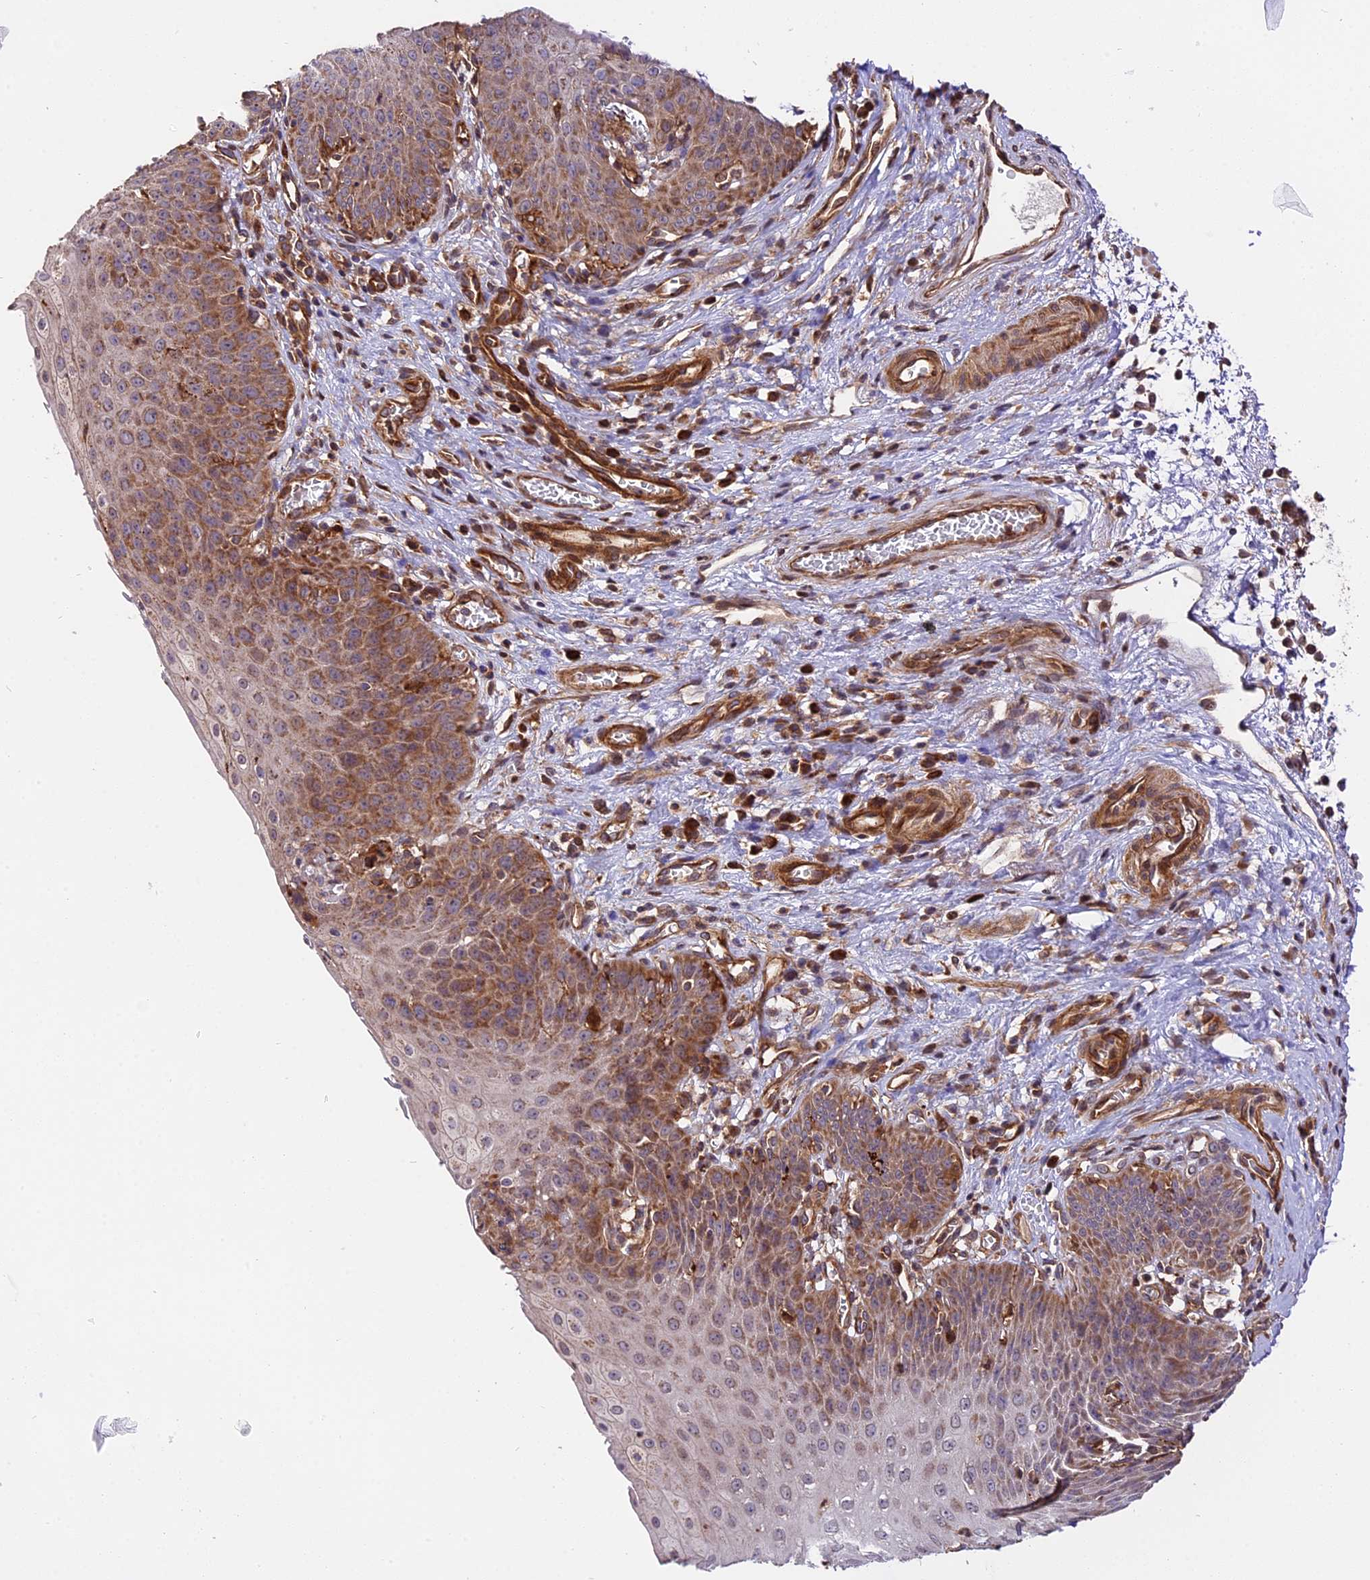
{"staining": {"intensity": "moderate", "quantity": "25%-75%", "location": "cytoplasmic/membranous"}, "tissue": "esophagus", "cell_type": "Squamous epithelial cells", "image_type": "normal", "snomed": [{"axis": "morphology", "description": "Normal tissue, NOS"}, {"axis": "topography", "description": "Esophagus"}], "caption": "A high-resolution histopathology image shows IHC staining of normal esophagus, which reveals moderate cytoplasmic/membranous staining in approximately 25%-75% of squamous epithelial cells.", "gene": "HERPUD1", "patient": {"sex": "male", "age": 71}}